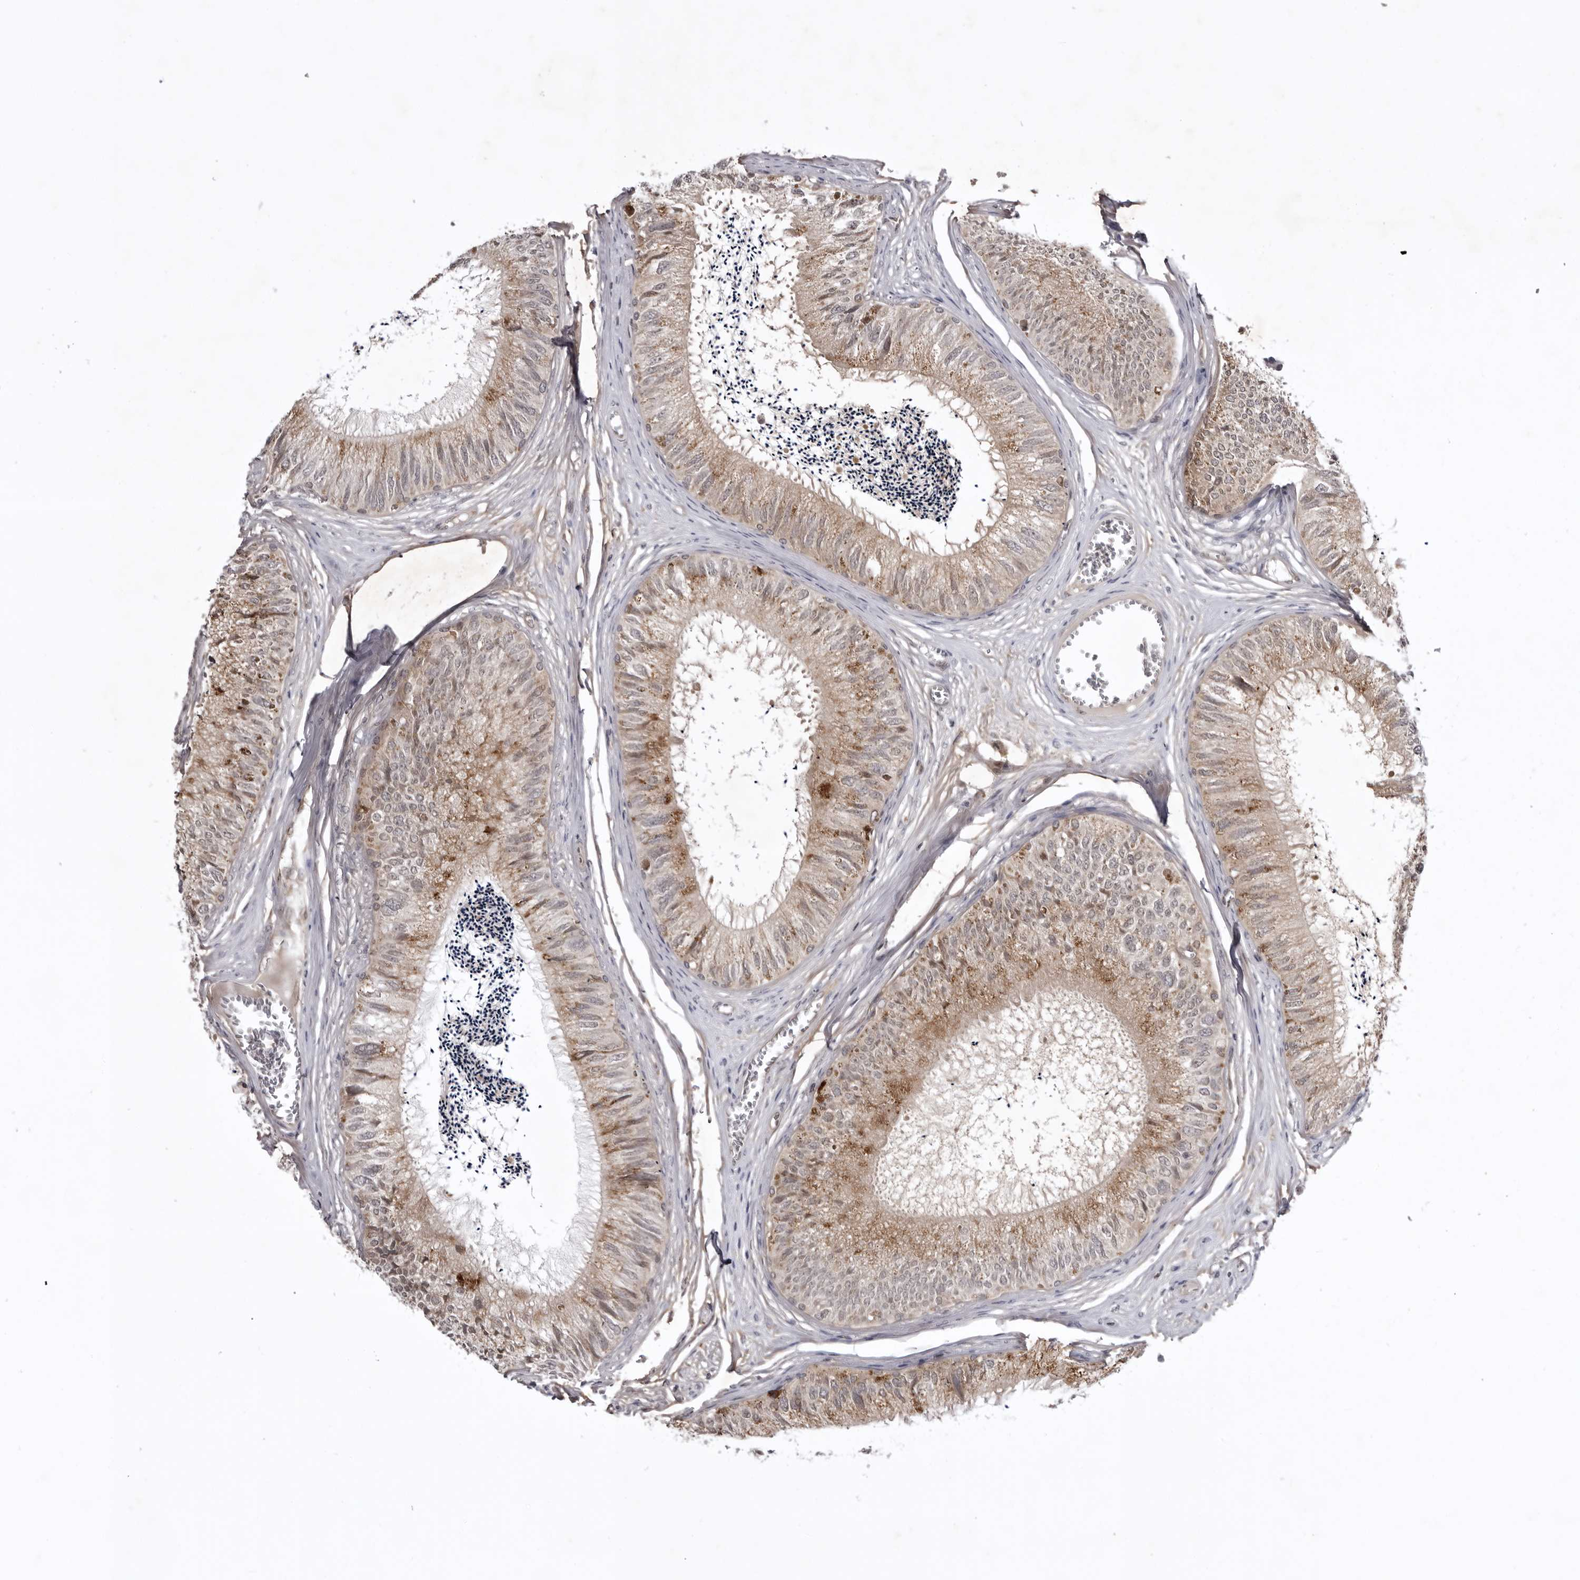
{"staining": {"intensity": "moderate", "quantity": ">75%", "location": "cytoplasmic/membranous"}, "tissue": "epididymis", "cell_type": "Glandular cells", "image_type": "normal", "snomed": [{"axis": "morphology", "description": "Normal tissue, NOS"}, {"axis": "topography", "description": "Epididymis"}], "caption": "Protein expression analysis of unremarkable epididymis reveals moderate cytoplasmic/membranous expression in about >75% of glandular cells.", "gene": "USP43", "patient": {"sex": "male", "age": 79}}